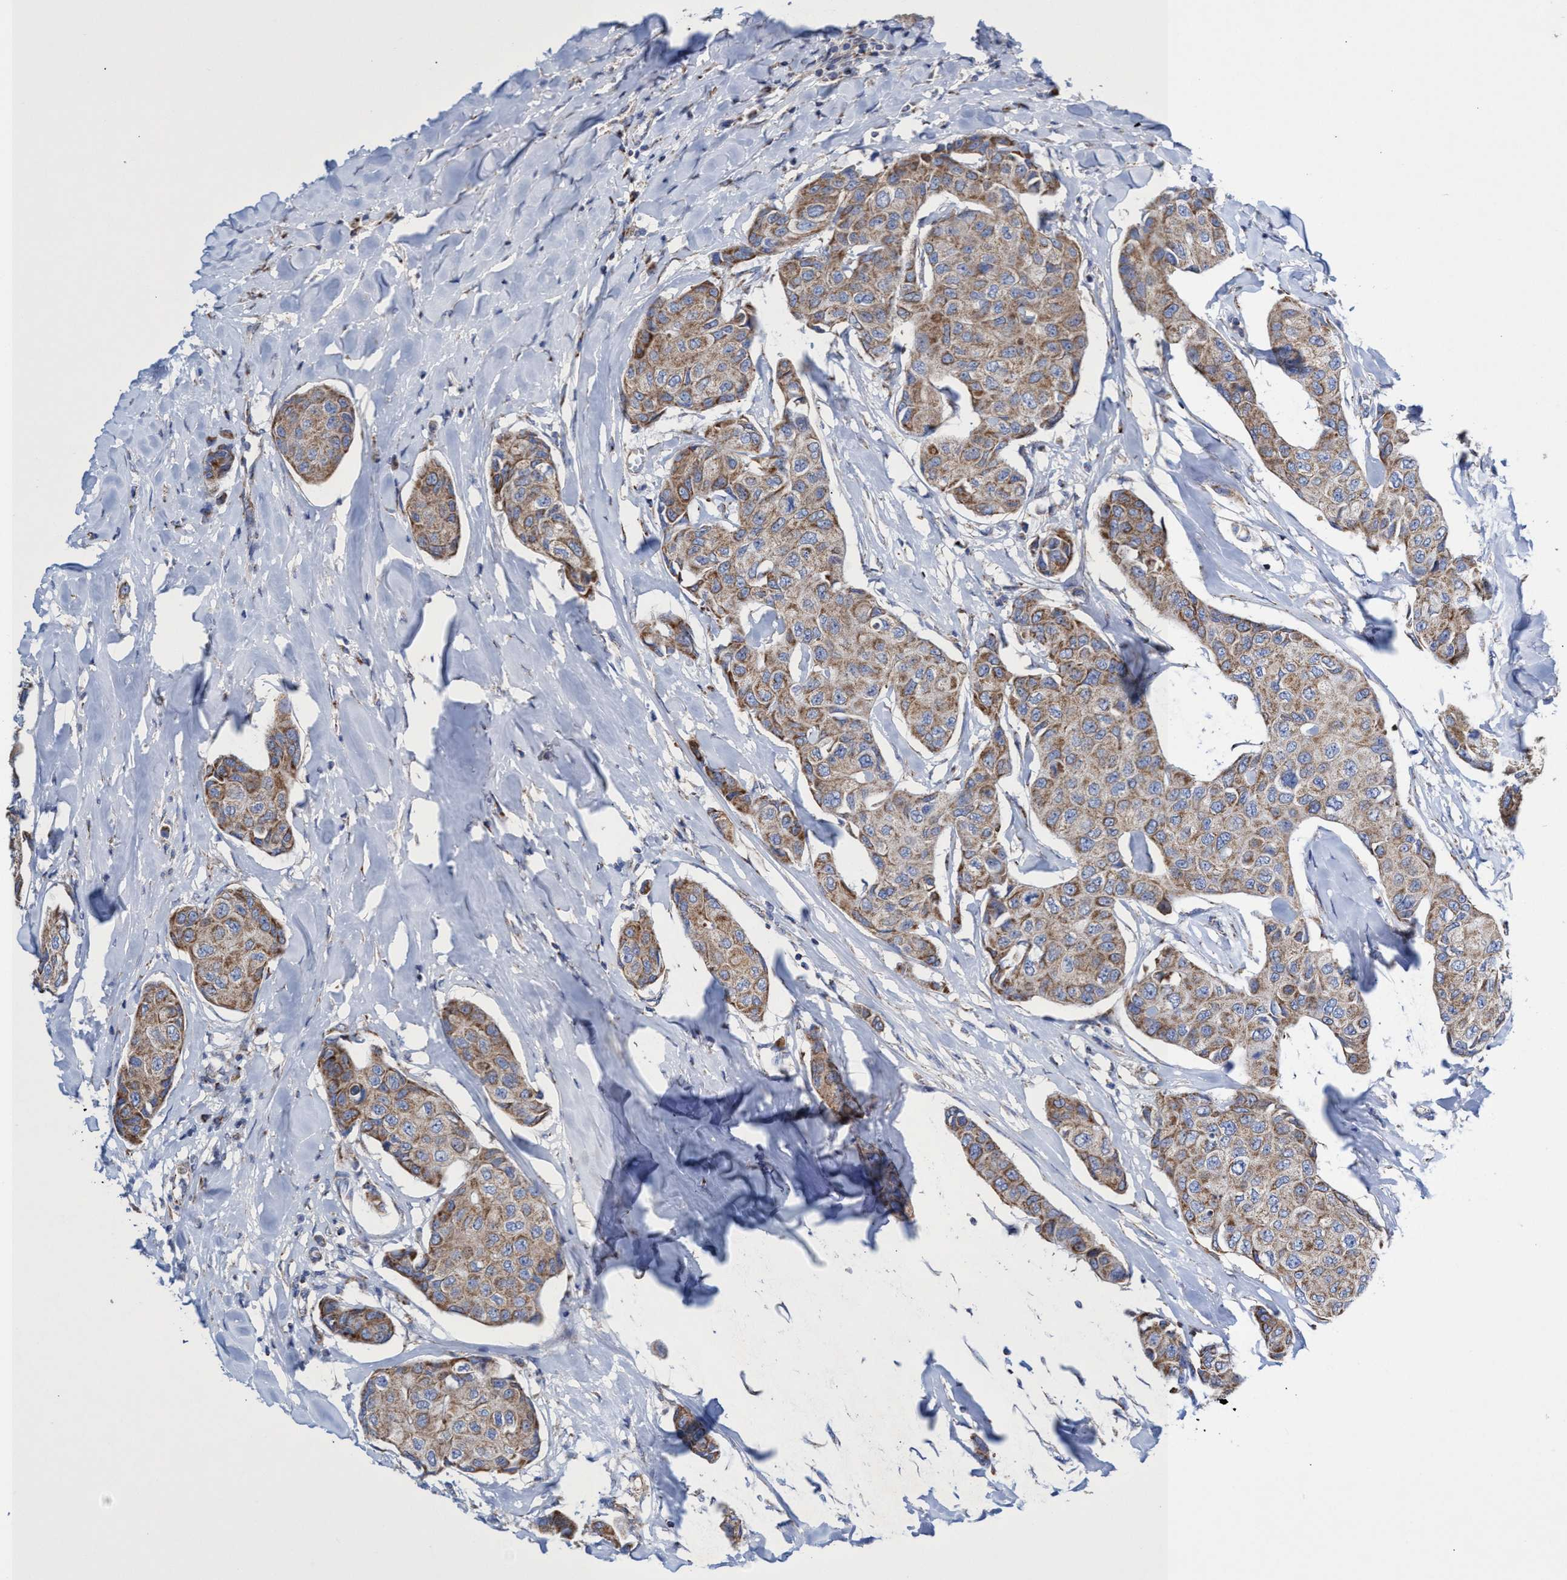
{"staining": {"intensity": "moderate", "quantity": ">75%", "location": "cytoplasmic/membranous"}, "tissue": "breast cancer", "cell_type": "Tumor cells", "image_type": "cancer", "snomed": [{"axis": "morphology", "description": "Duct carcinoma"}, {"axis": "topography", "description": "Breast"}], "caption": "Immunohistochemical staining of breast cancer reveals medium levels of moderate cytoplasmic/membranous protein staining in about >75% of tumor cells.", "gene": "ZNF750", "patient": {"sex": "female", "age": 80}}